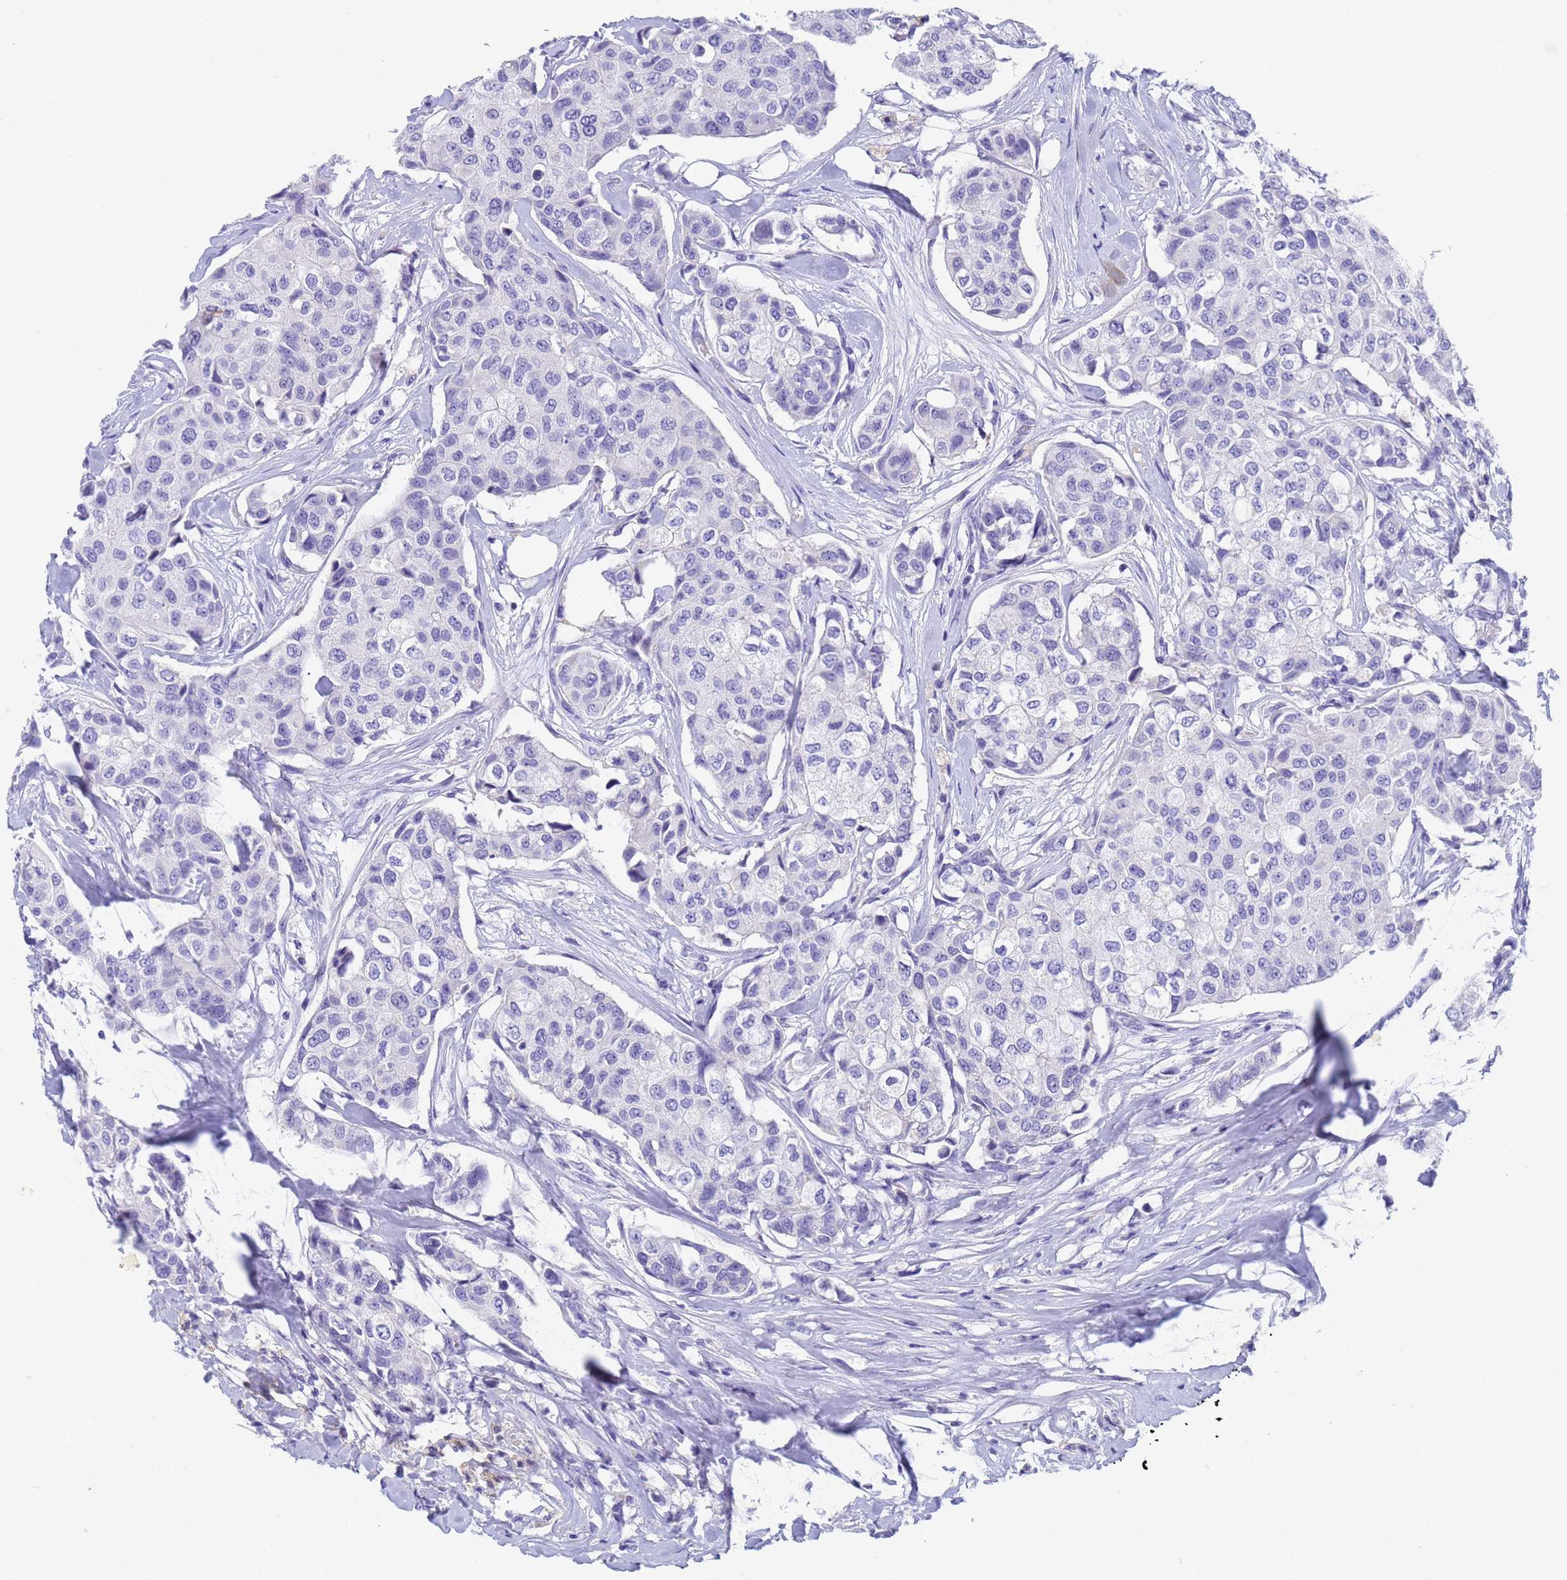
{"staining": {"intensity": "negative", "quantity": "none", "location": "none"}, "tissue": "breast cancer", "cell_type": "Tumor cells", "image_type": "cancer", "snomed": [{"axis": "morphology", "description": "Duct carcinoma"}, {"axis": "topography", "description": "Breast"}], "caption": "This is an immunohistochemistry micrograph of human breast cancer (invasive ductal carcinoma). There is no staining in tumor cells.", "gene": "STATH", "patient": {"sex": "female", "age": 80}}